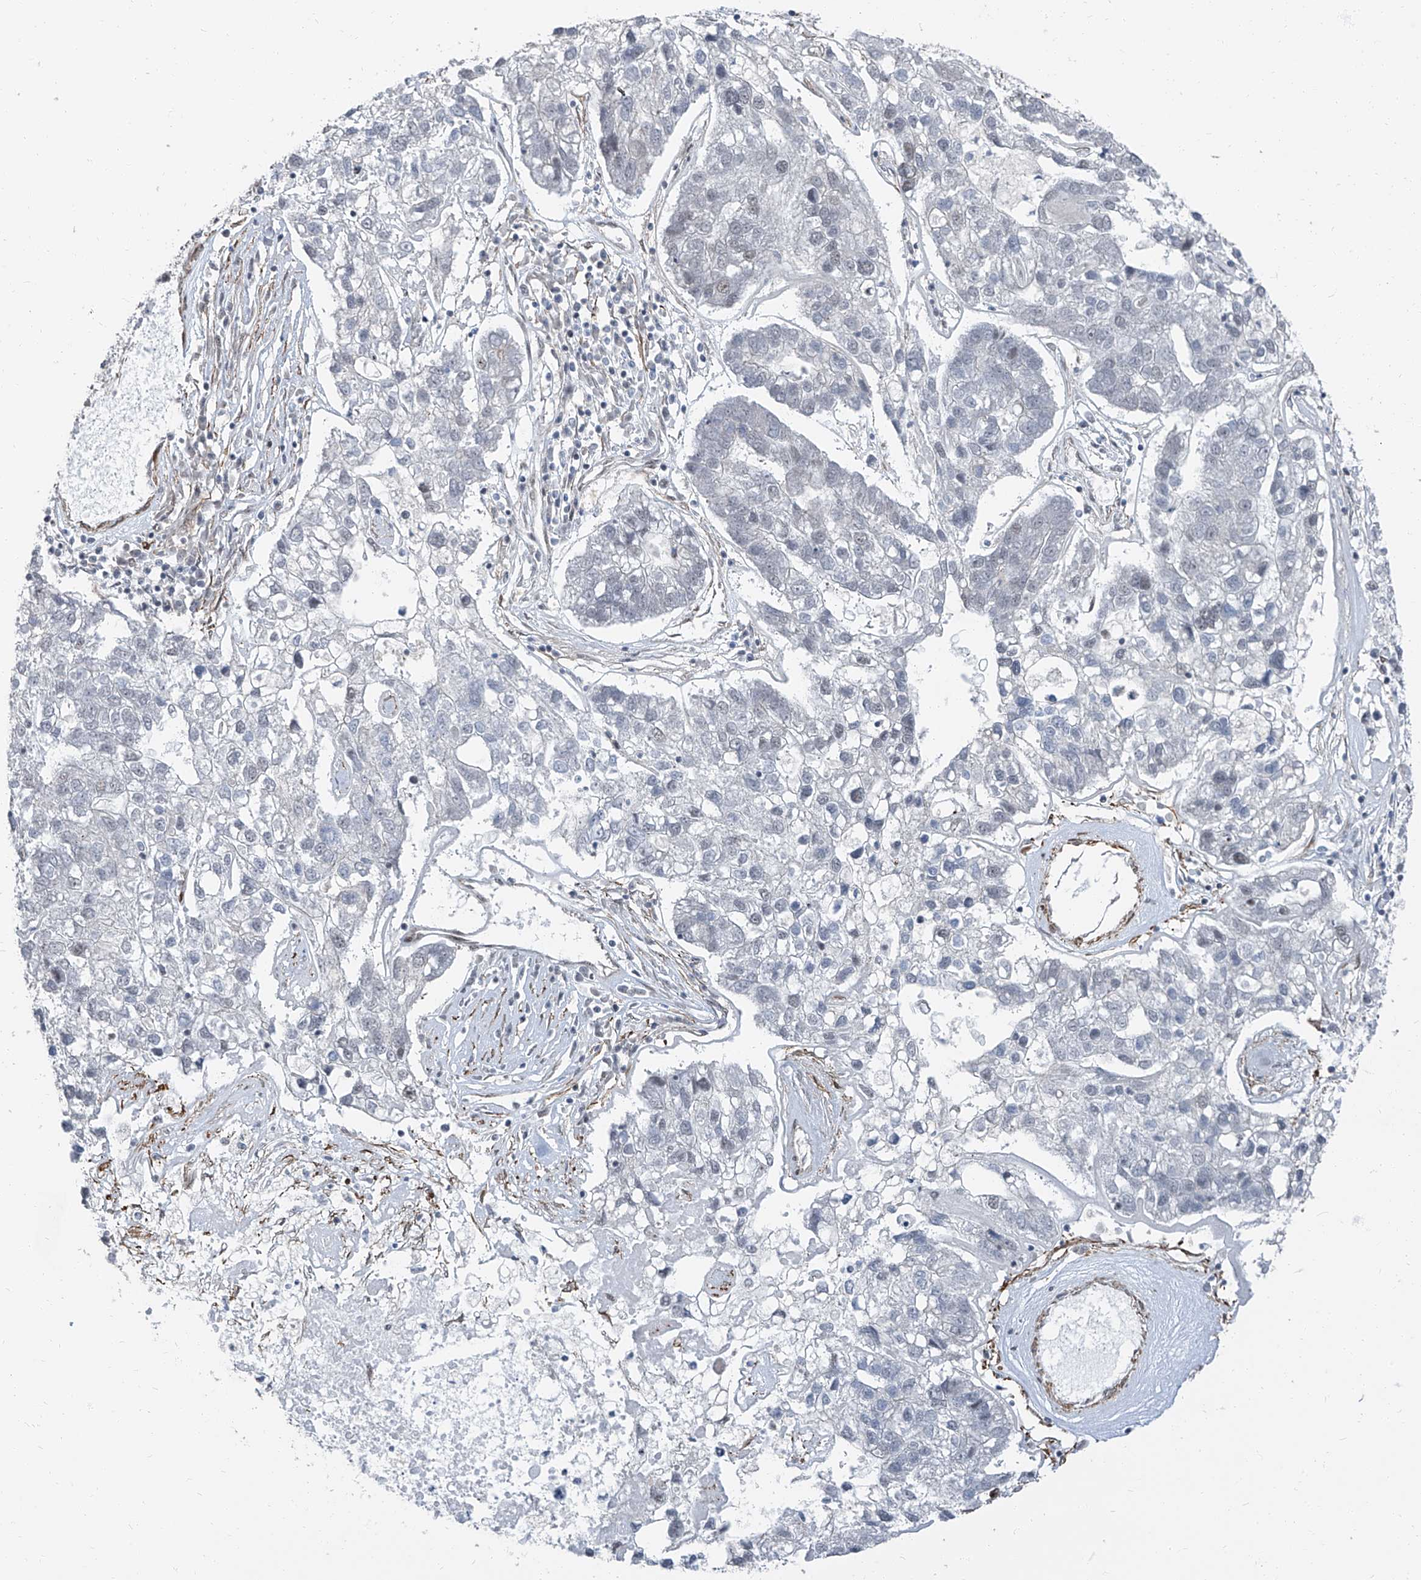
{"staining": {"intensity": "negative", "quantity": "none", "location": "none"}, "tissue": "pancreatic cancer", "cell_type": "Tumor cells", "image_type": "cancer", "snomed": [{"axis": "morphology", "description": "Adenocarcinoma, NOS"}, {"axis": "topography", "description": "Pancreas"}], "caption": "Human pancreatic cancer stained for a protein using immunohistochemistry (IHC) reveals no expression in tumor cells.", "gene": "TXLNB", "patient": {"sex": "female", "age": 61}}